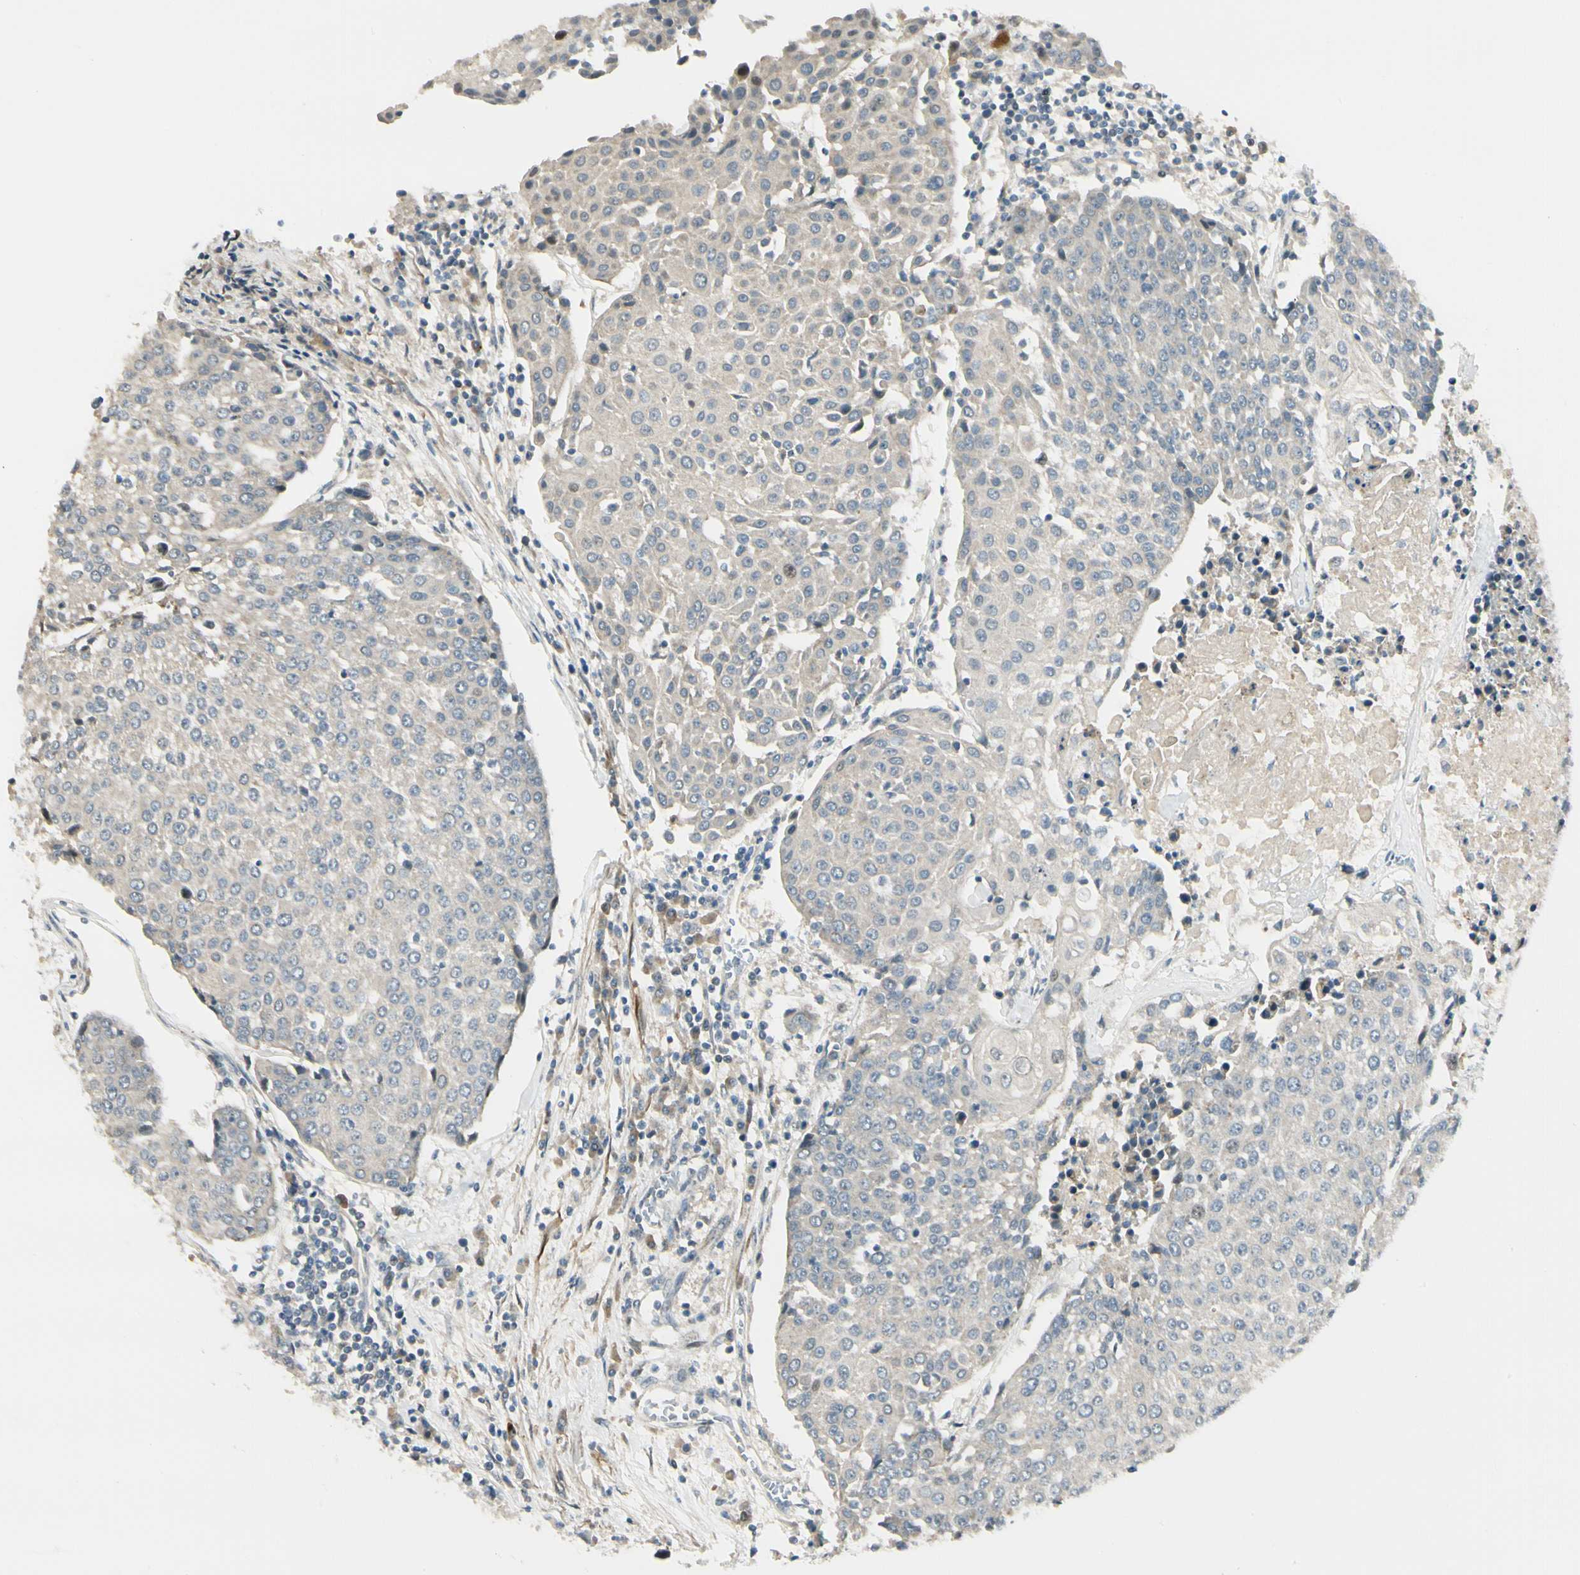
{"staining": {"intensity": "negative", "quantity": "none", "location": "none"}, "tissue": "urothelial cancer", "cell_type": "Tumor cells", "image_type": "cancer", "snomed": [{"axis": "morphology", "description": "Urothelial carcinoma, High grade"}, {"axis": "topography", "description": "Urinary bladder"}], "caption": "Human urothelial carcinoma (high-grade) stained for a protein using IHC displays no positivity in tumor cells.", "gene": "P4HA3", "patient": {"sex": "female", "age": 85}}